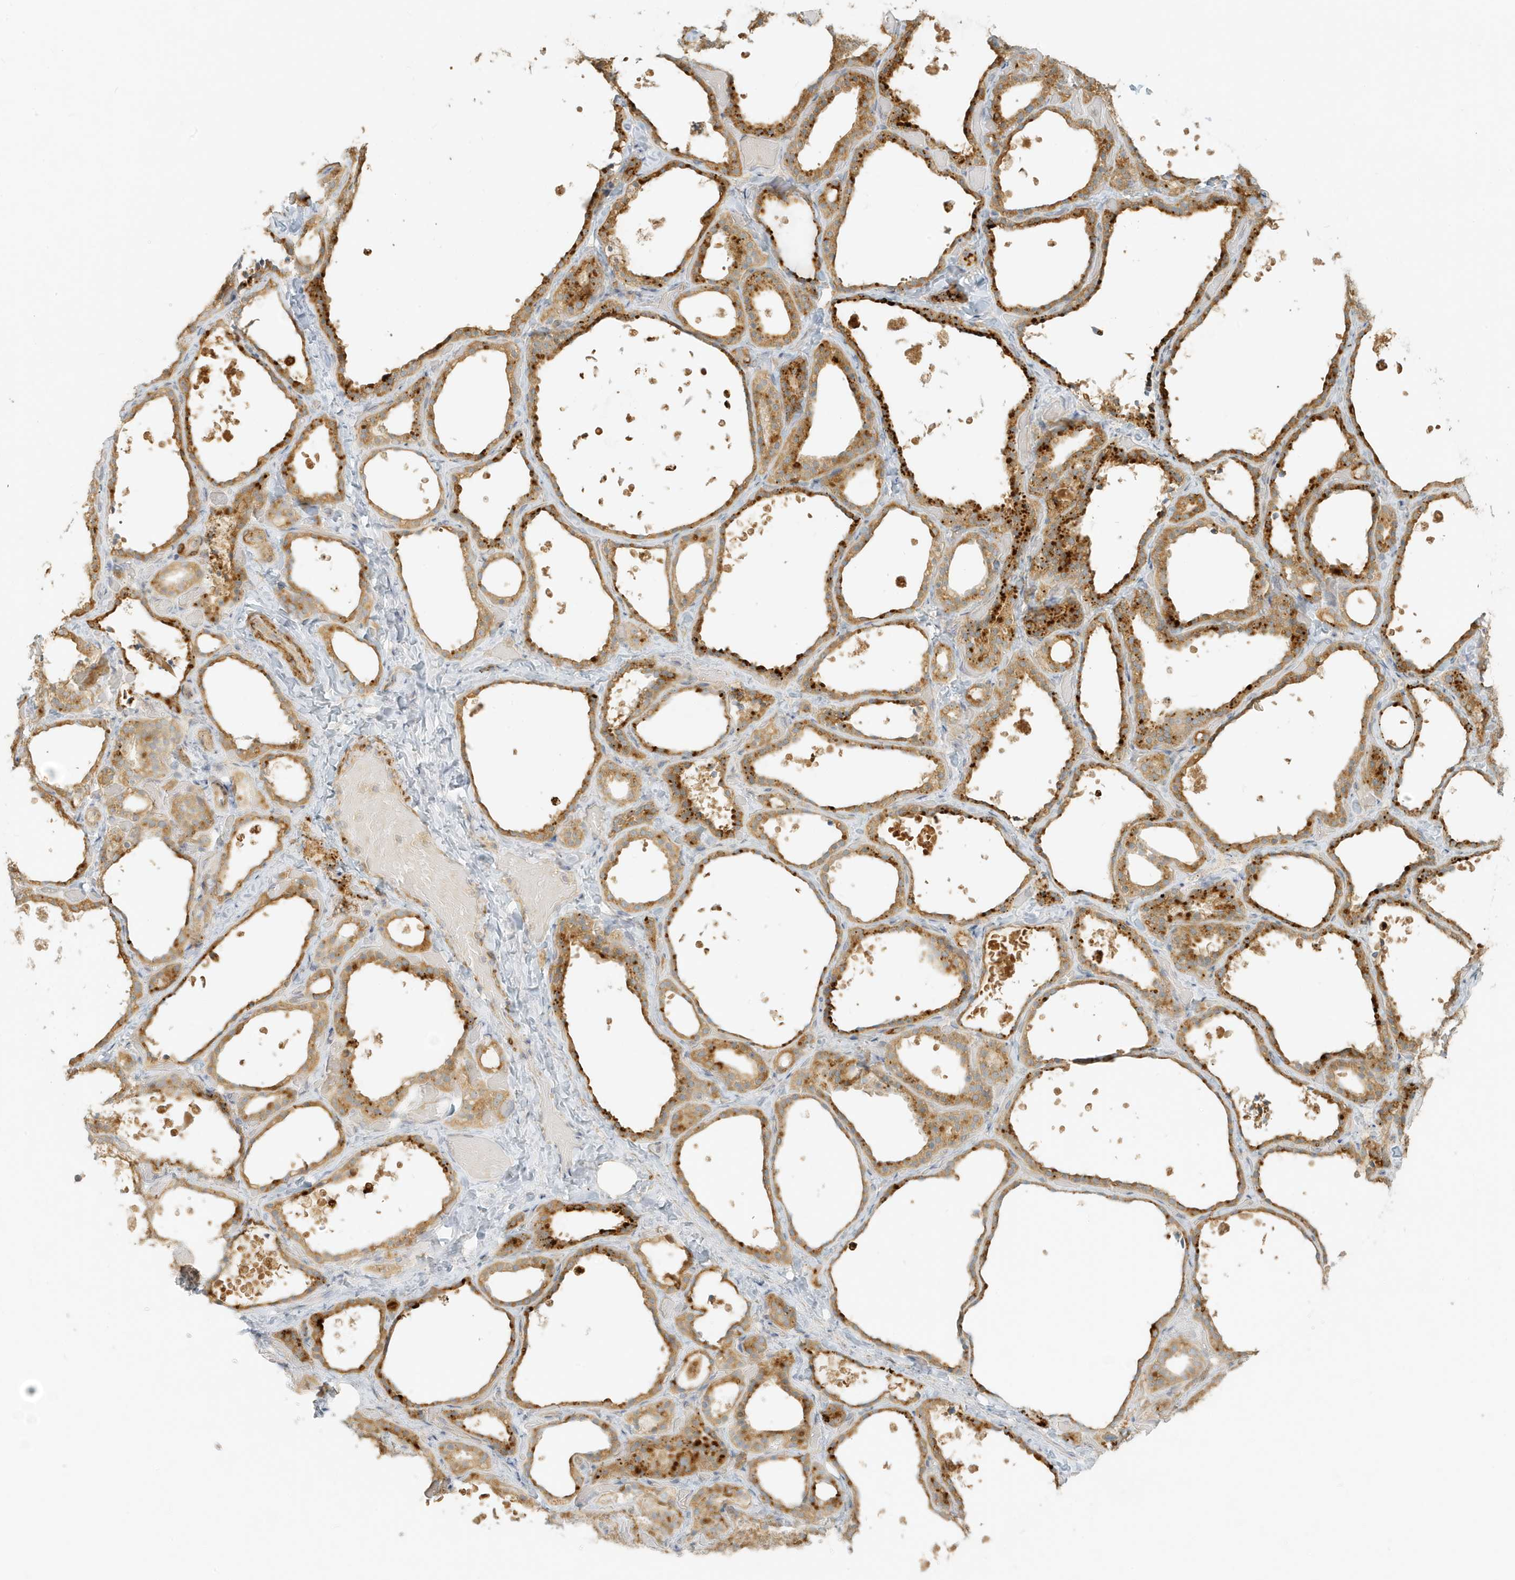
{"staining": {"intensity": "strong", "quantity": ">75%", "location": "cytoplasmic/membranous"}, "tissue": "thyroid gland", "cell_type": "Glandular cells", "image_type": "normal", "snomed": [{"axis": "morphology", "description": "Normal tissue, NOS"}, {"axis": "topography", "description": "Thyroid gland"}], "caption": "Glandular cells reveal high levels of strong cytoplasmic/membranous staining in about >75% of cells in benign thyroid gland. The protein is shown in brown color, while the nuclei are stained blue.", "gene": "MCOLN1", "patient": {"sex": "female", "age": 44}}